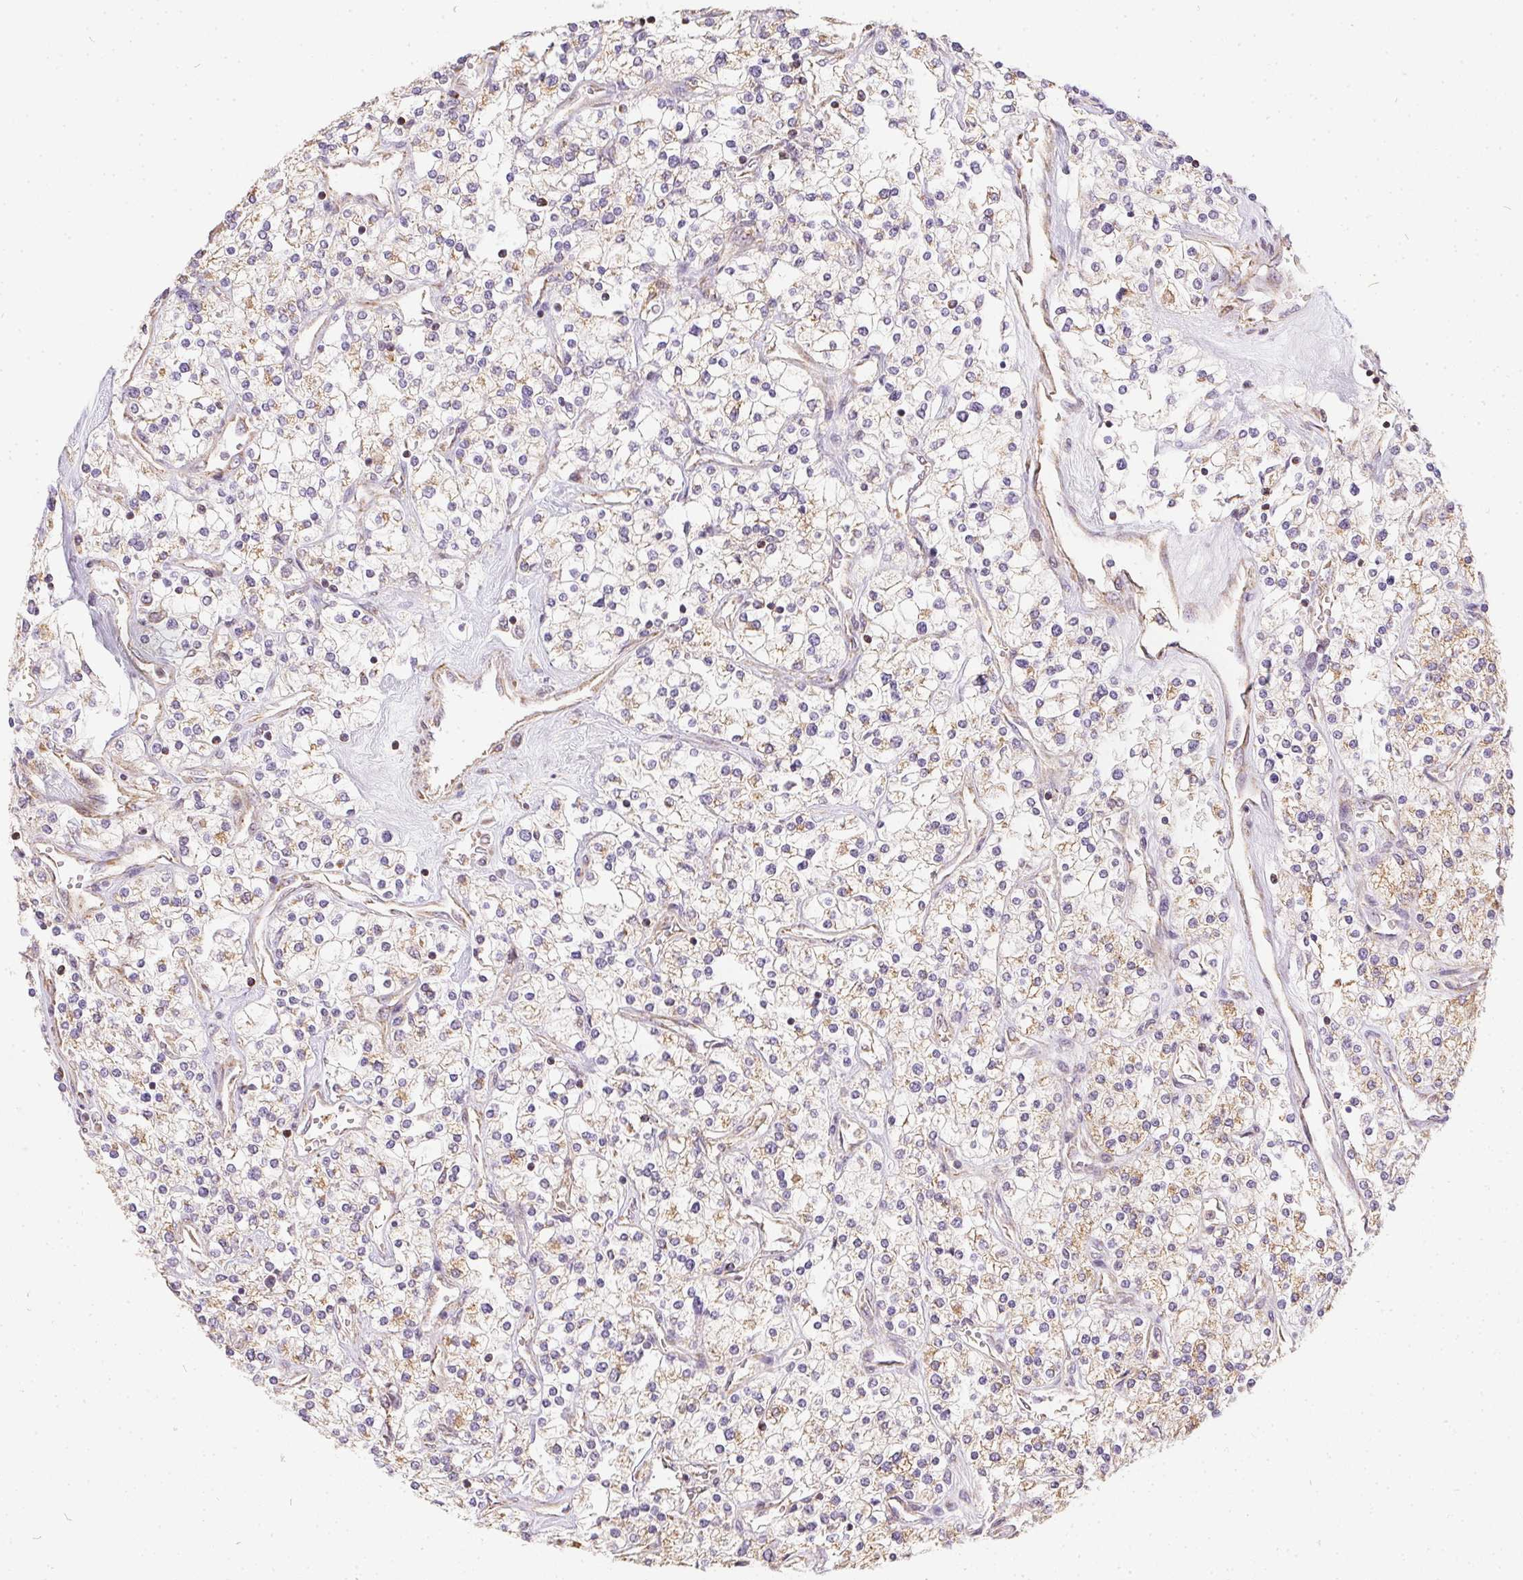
{"staining": {"intensity": "weak", "quantity": "25%-75%", "location": "cytoplasmic/membranous"}, "tissue": "renal cancer", "cell_type": "Tumor cells", "image_type": "cancer", "snomed": [{"axis": "morphology", "description": "Adenocarcinoma, NOS"}, {"axis": "topography", "description": "Kidney"}], "caption": "A brown stain highlights weak cytoplasmic/membranous expression of a protein in human adenocarcinoma (renal) tumor cells. Ihc stains the protein of interest in brown and the nuclei are stained blue.", "gene": "REV3L", "patient": {"sex": "male", "age": 80}}